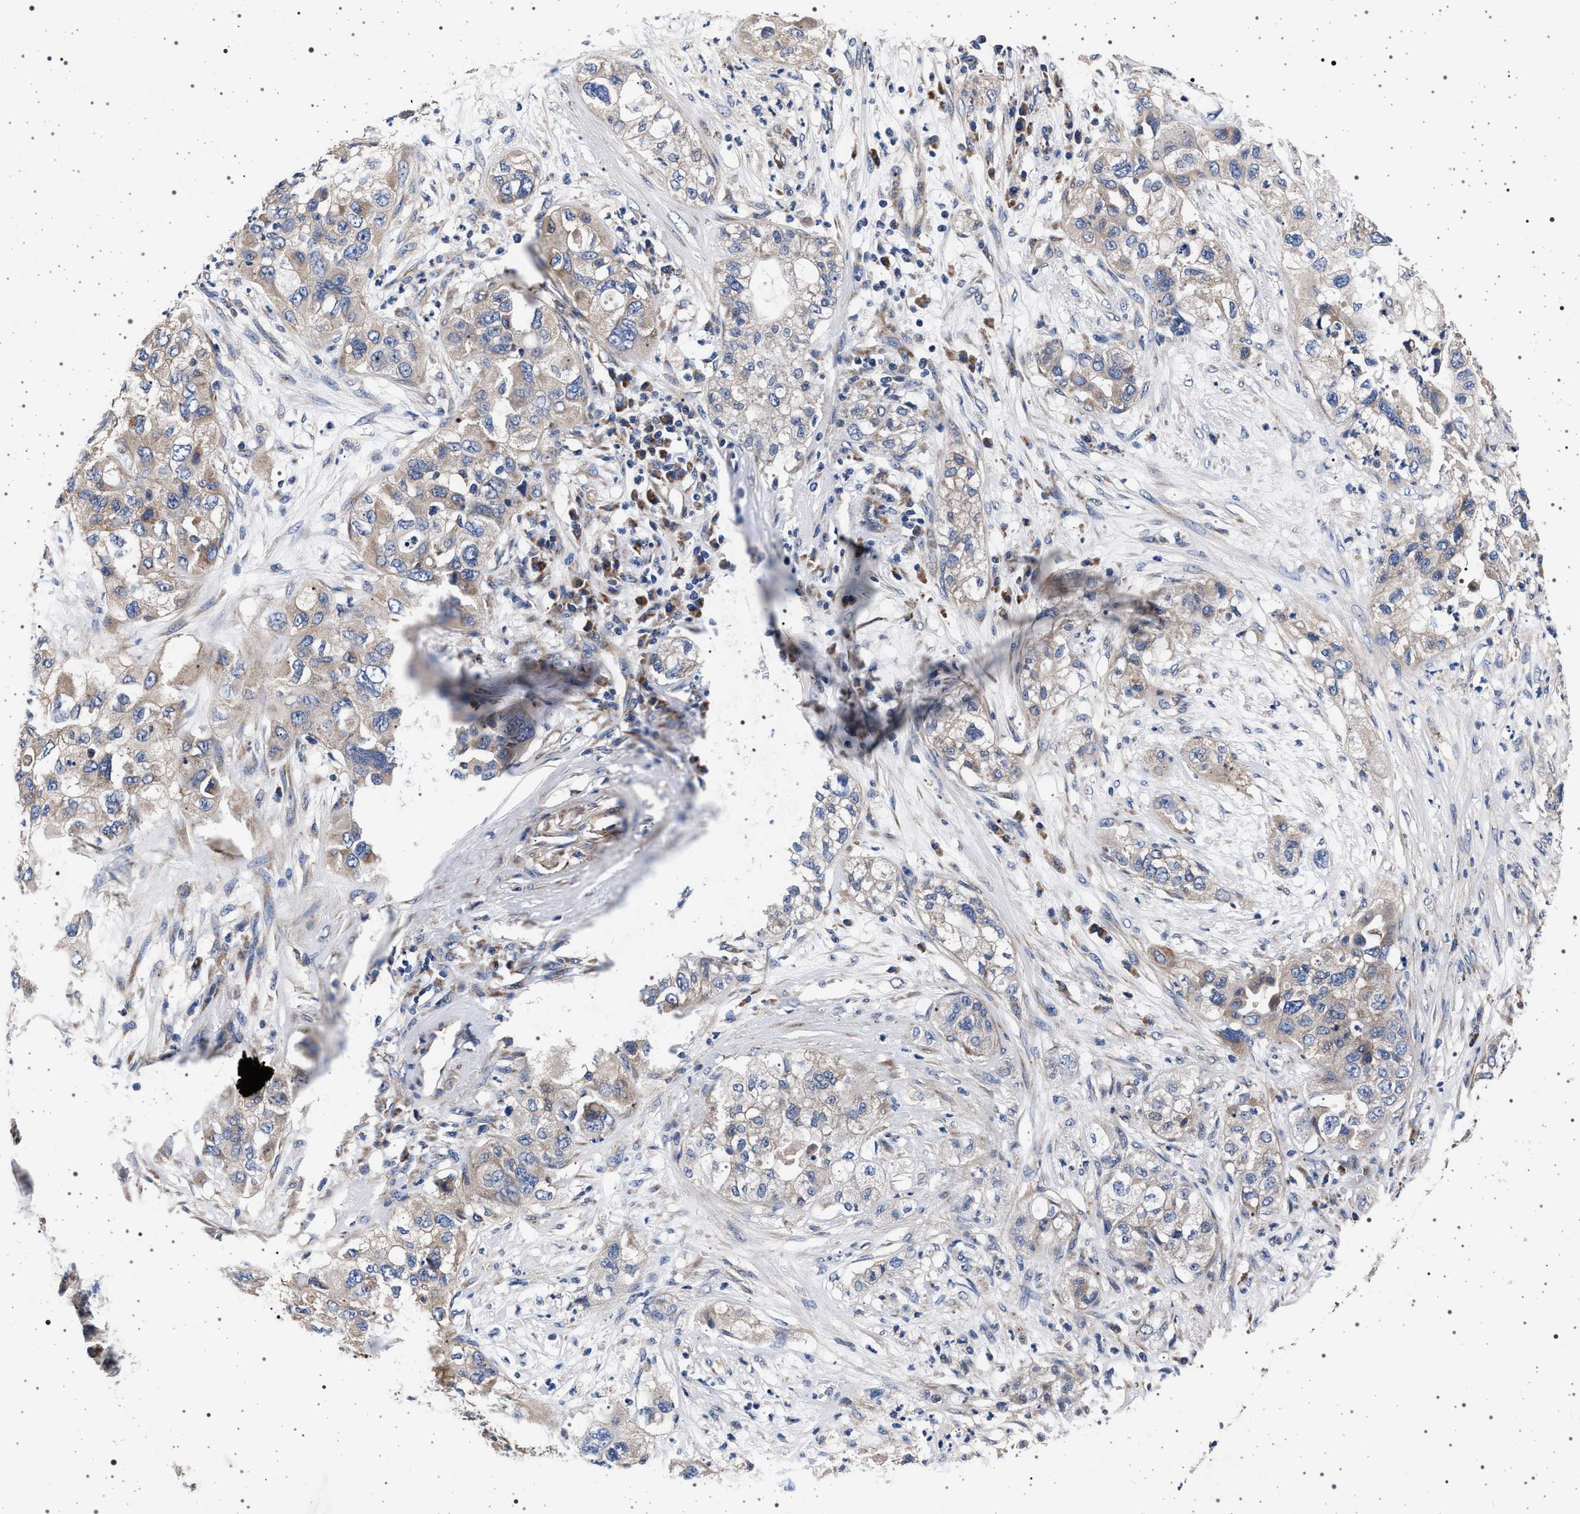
{"staining": {"intensity": "weak", "quantity": "<25%", "location": "cytoplasmic/membranous"}, "tissue": "pancreatic cancer", "cell_type": "Tumor cells", "image_type": "cancer", "snomed": [{"axis": "morphology", "description": "Adenocarcinoma, NOS"}, {"axis": "topography", "description": "Pancreas"}], "caption": "This is an immunohistochemistry image of human pancreatic adenocarcinoma. There is no positivity in tumor cells.", "gene": "MAP3K2", "patient": {"sex": "female", "age": 78}}